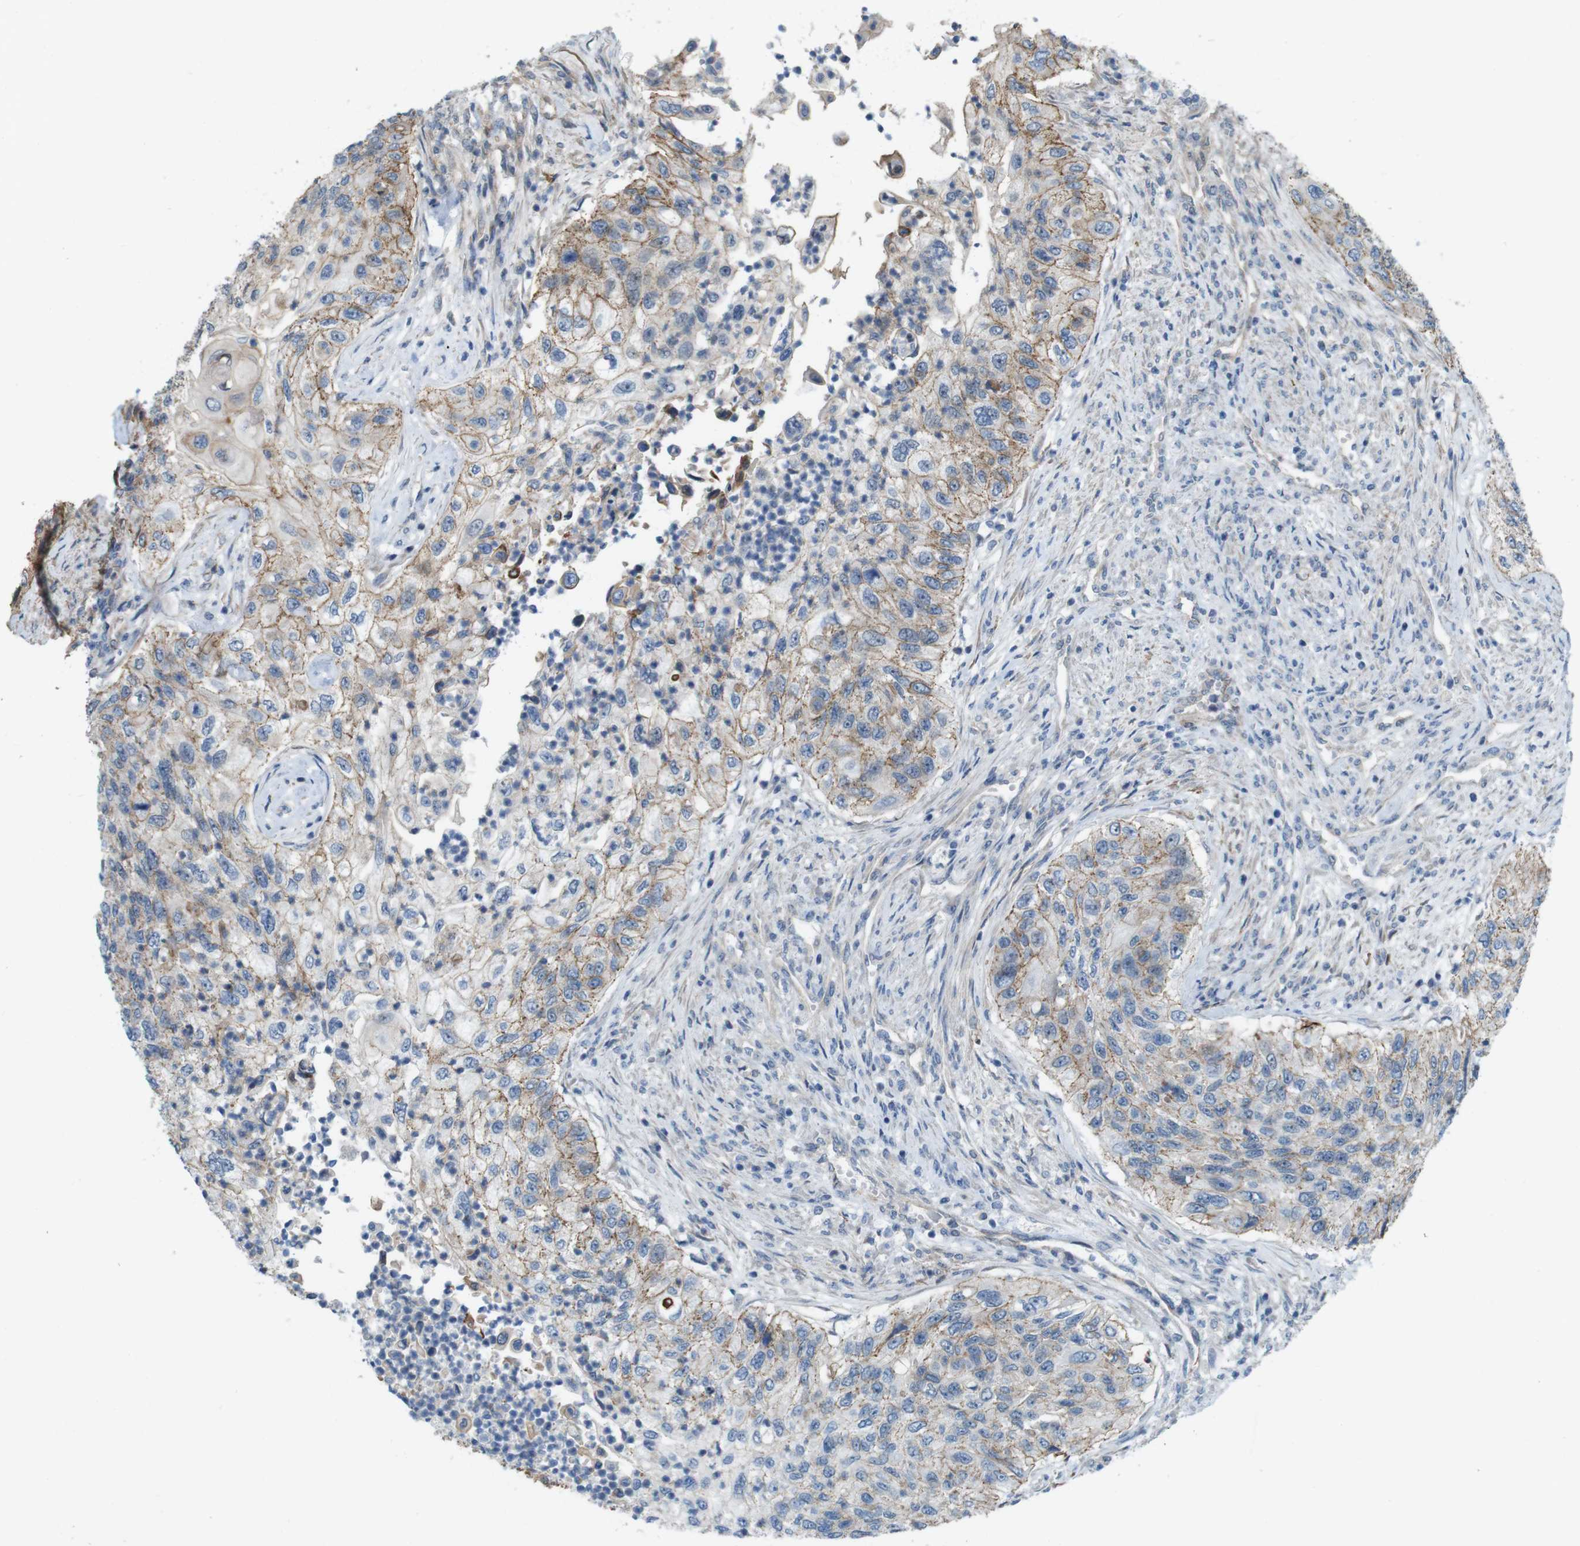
{"staining": {"intensity": "weak", "quantity": ">75%", "location": "cytoplasmic/membranous"}, "tissue": "urothelial cancer", "cell_type": "Tumor cells", "image_type": "cancer", "snomed": [{"axis": "morphology", "description": "Urothelial carcinoma, High grade"}, {"axis": "topography", "description": "Urinary bladder"}], "caption": "Urothelial cancer stained for a protein (brown) demonstrates weak cytoplasmic/membranous positive expression in approximately >75% of tumor cells.", "gene": "SKI", "patient": {"sex": "female", "age": 60}}